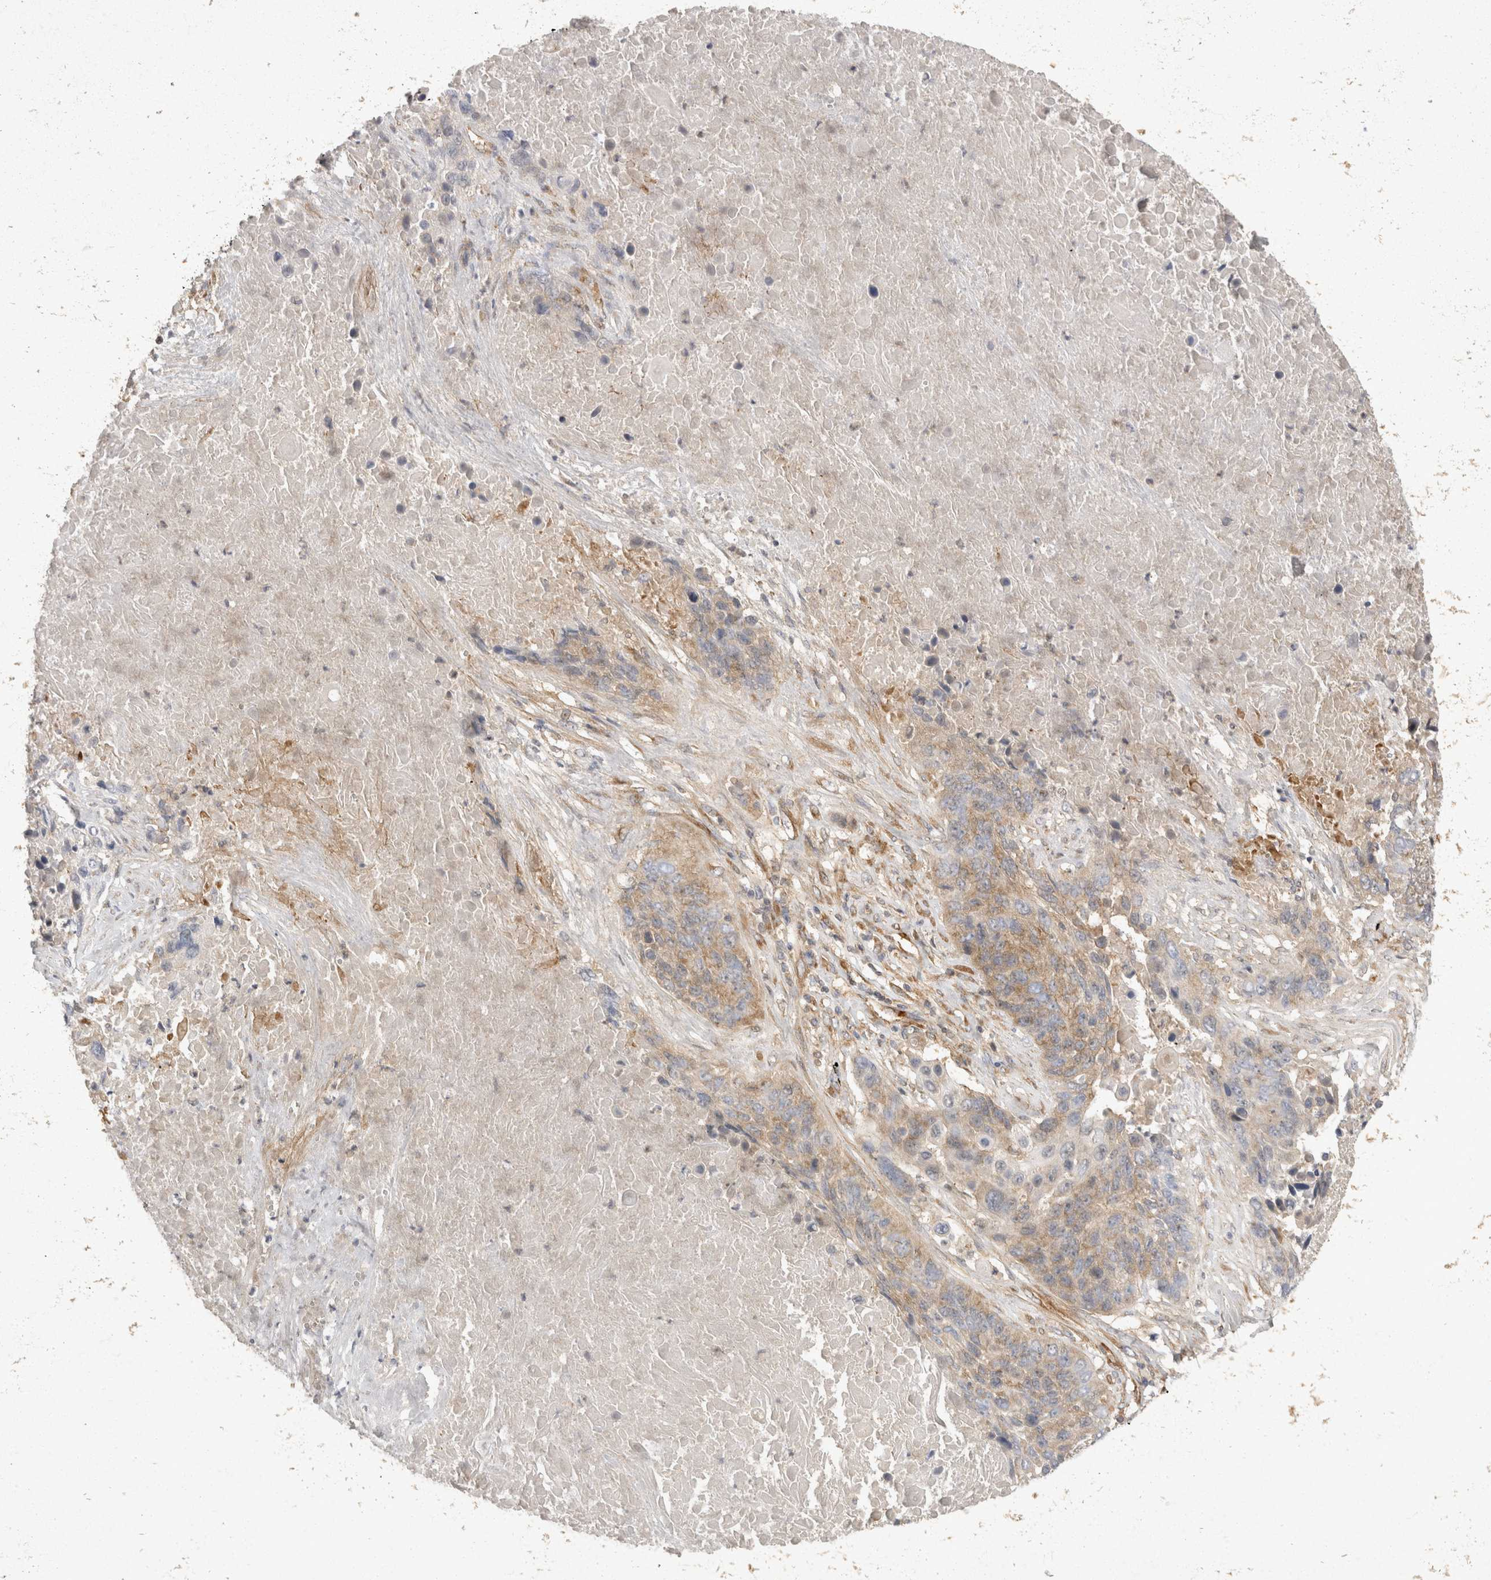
{"staining": {"intensity": "weak", "quantity": "25%-75%", "location": "cytoplasmic/membranous"}, "tissue": "lung cancer", "cell_type": "Tumor cells", "image_type": "cancer", "snomed": [{"axis": "morphology", "description": "Squamous cell carcinoma, NOS"}, {"axis": "topography", "description": "Lung"}], "caption": "Immunohistochemistry (IHC) of human lung cancer exhibits low levels of weak cytoplasmic/membranous expression in about 25%-75% of tumor cells. The staining was performed using DAB to visualize the protein expression in brown, while the nuclei were stained in blue with hematoxylin (Magnification: 20x).", "gene": "EIF4G3", "patient": {"sex": "male", "age": 66}}